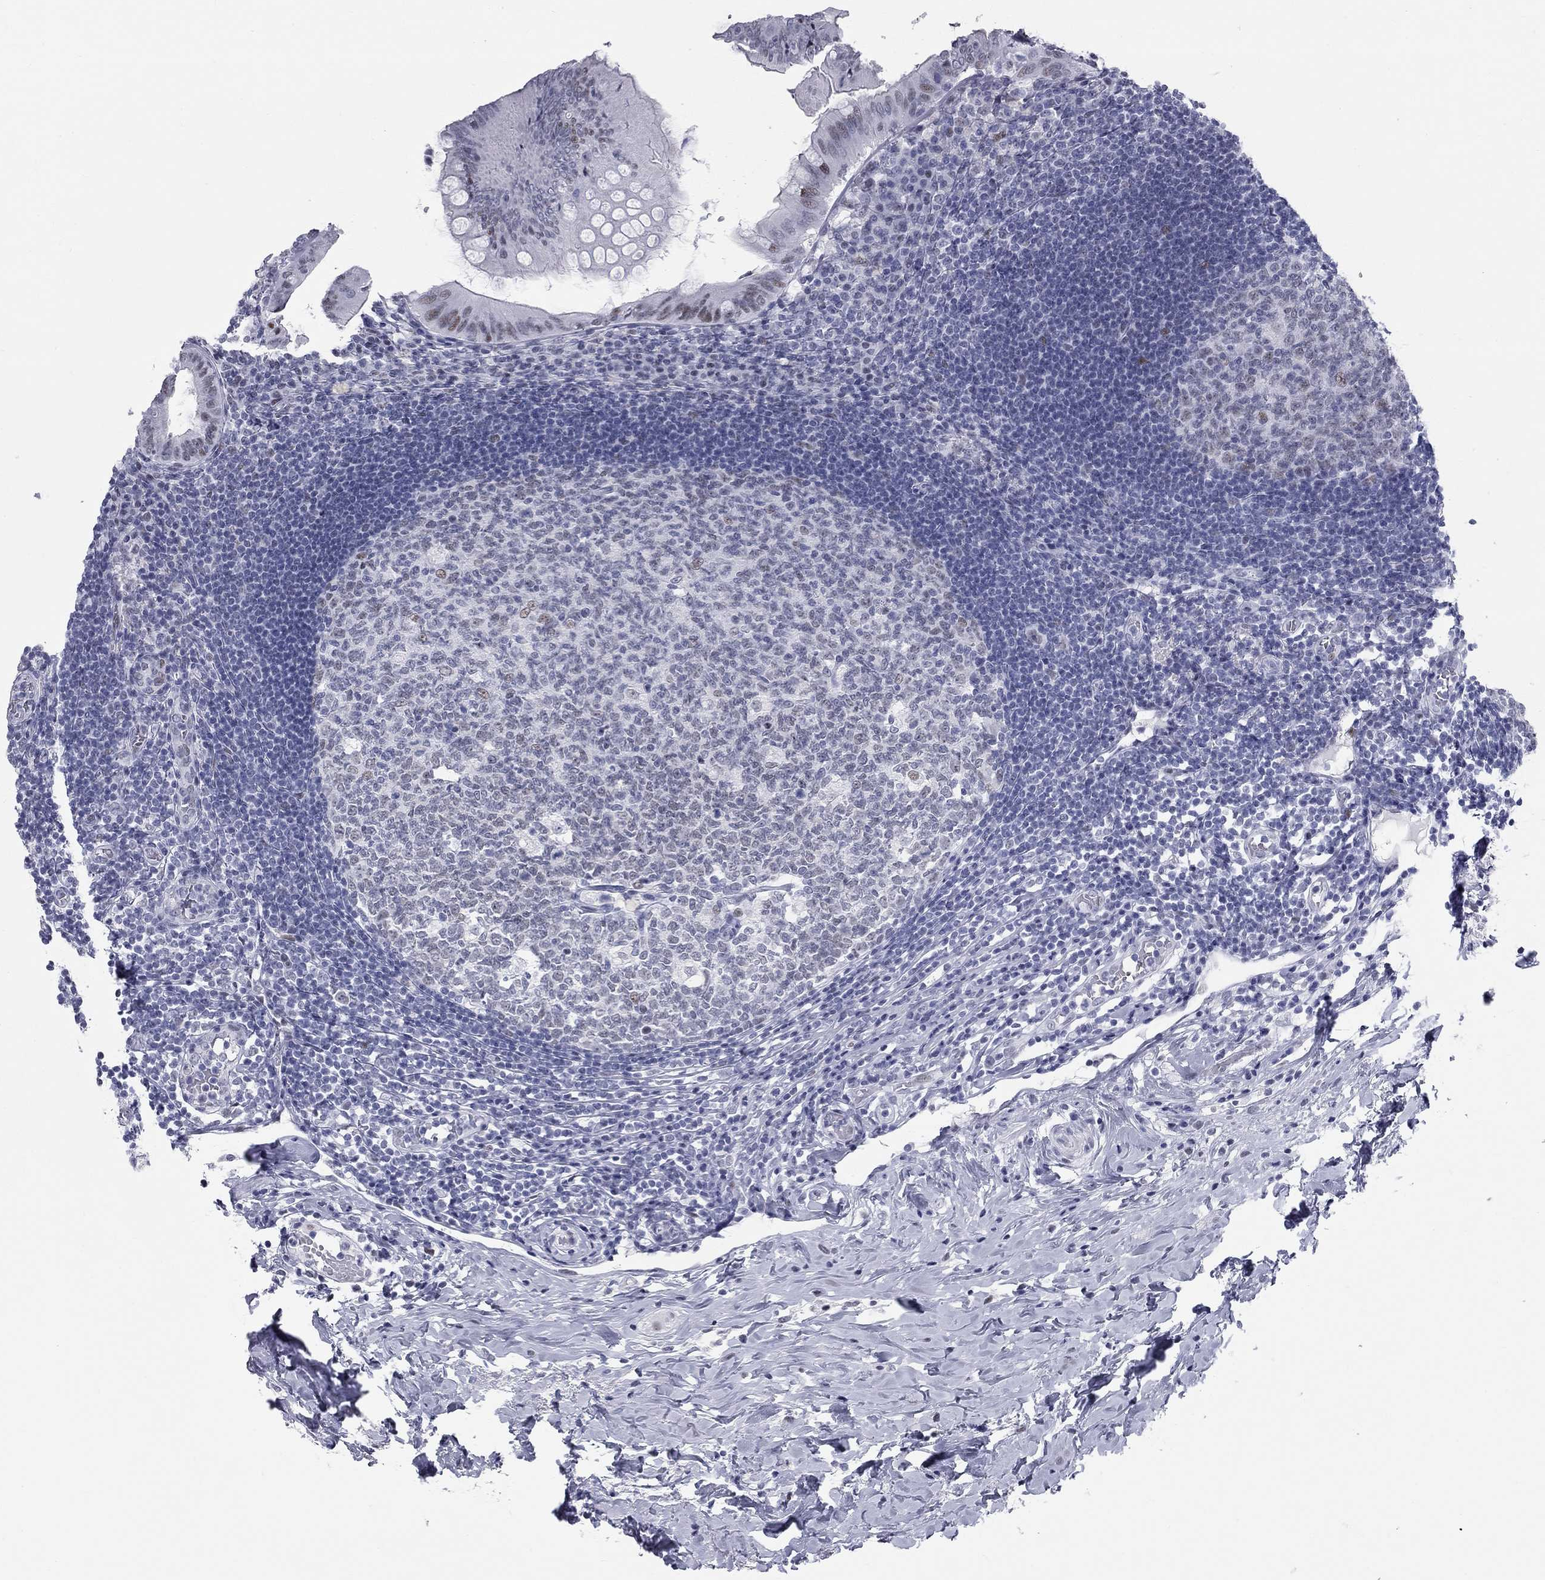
{"staining": {"intensity": "moderate", "quantity": "<25%", "location": "nuclear"}, "tissue": "appendix", "cell_type": "Glandular cells", "image_type": "normal", "snomed": [{"axis": "morphology", "description": "Normal tissue, NOS"}, {"axis": "morphology", "description": "Inflammation, NOS"}, {"axis": "topography", "description": "Appendix"}], "caption": "Protein expression analysis of unremarkable appendix demonstrates moderate nuclear staining in approximately <25% of glandular cells. (DAB (3,3'-diaminobenzidine) IHC, brown staining for protein, blue staining for nuclei).", "gene": "ASF1B", "patient": {"sex": "male", "age": 16}}